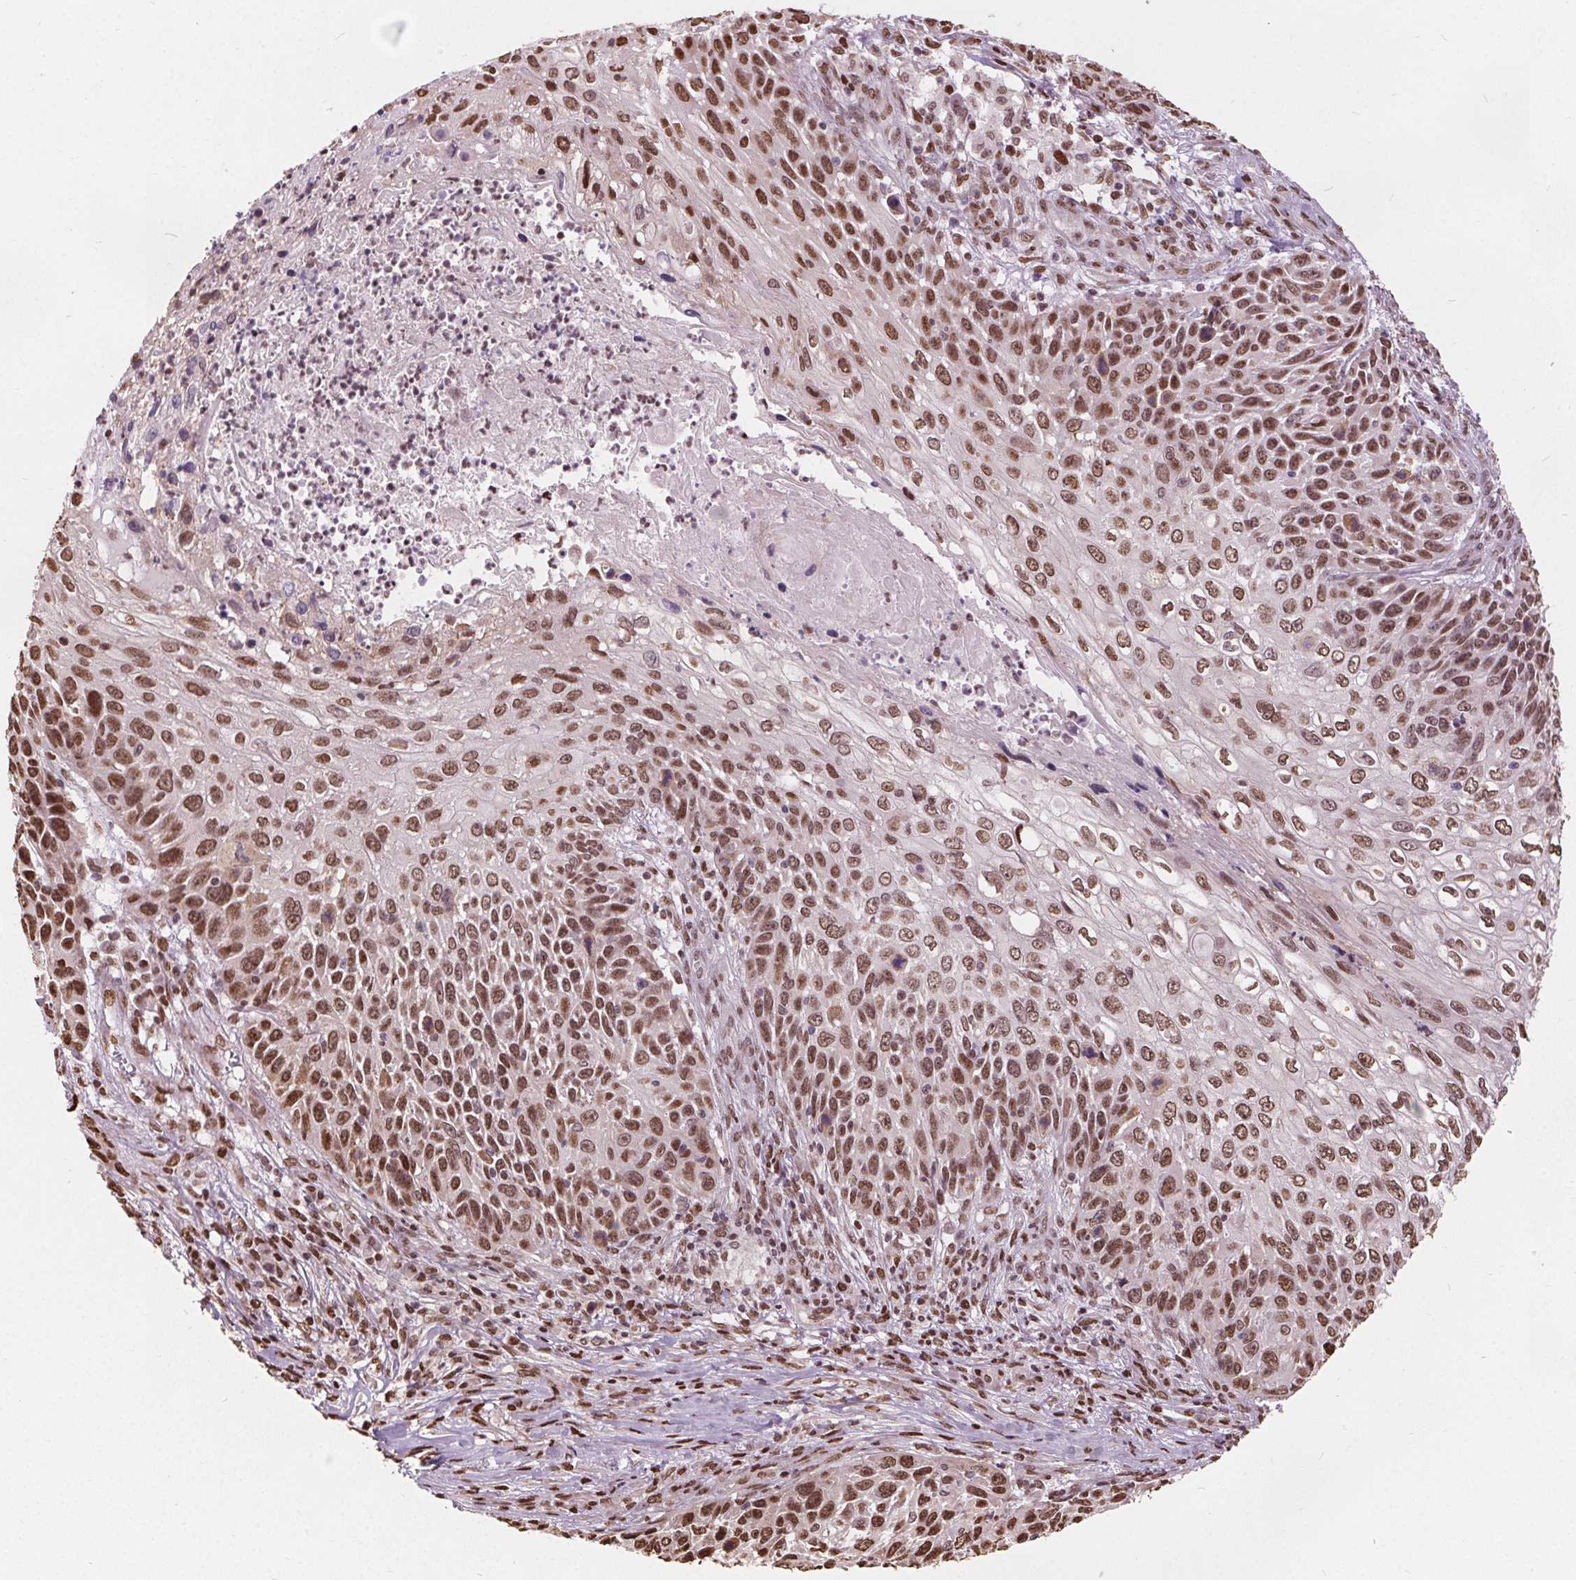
{"staining": {"intensity": "moderate", "quantity": ">75%", "location": "nuclear"}, "tissue": "skin cancer", "cell_type": "Tumor cells", "image_type": "cancer", "snomed": [{"axis": "morphology", "description": "Squamous cell carcinoma, NOS"}, {"axis": "topography", "description": "Skin"}], "caption": "IHC of squamous cell carcinoma (skin) exhibits medium levels of moderate nuclear expression in approximately >75% of tumor cells. The staining is performed using DAB (3,3'-diaminobenzidine) brown chromogen to label protein expression. The nuclei are counter-stained blue using hematoxylin.", "gene": "ISLR2", "patient": {"sex": "male", "age": 92}}